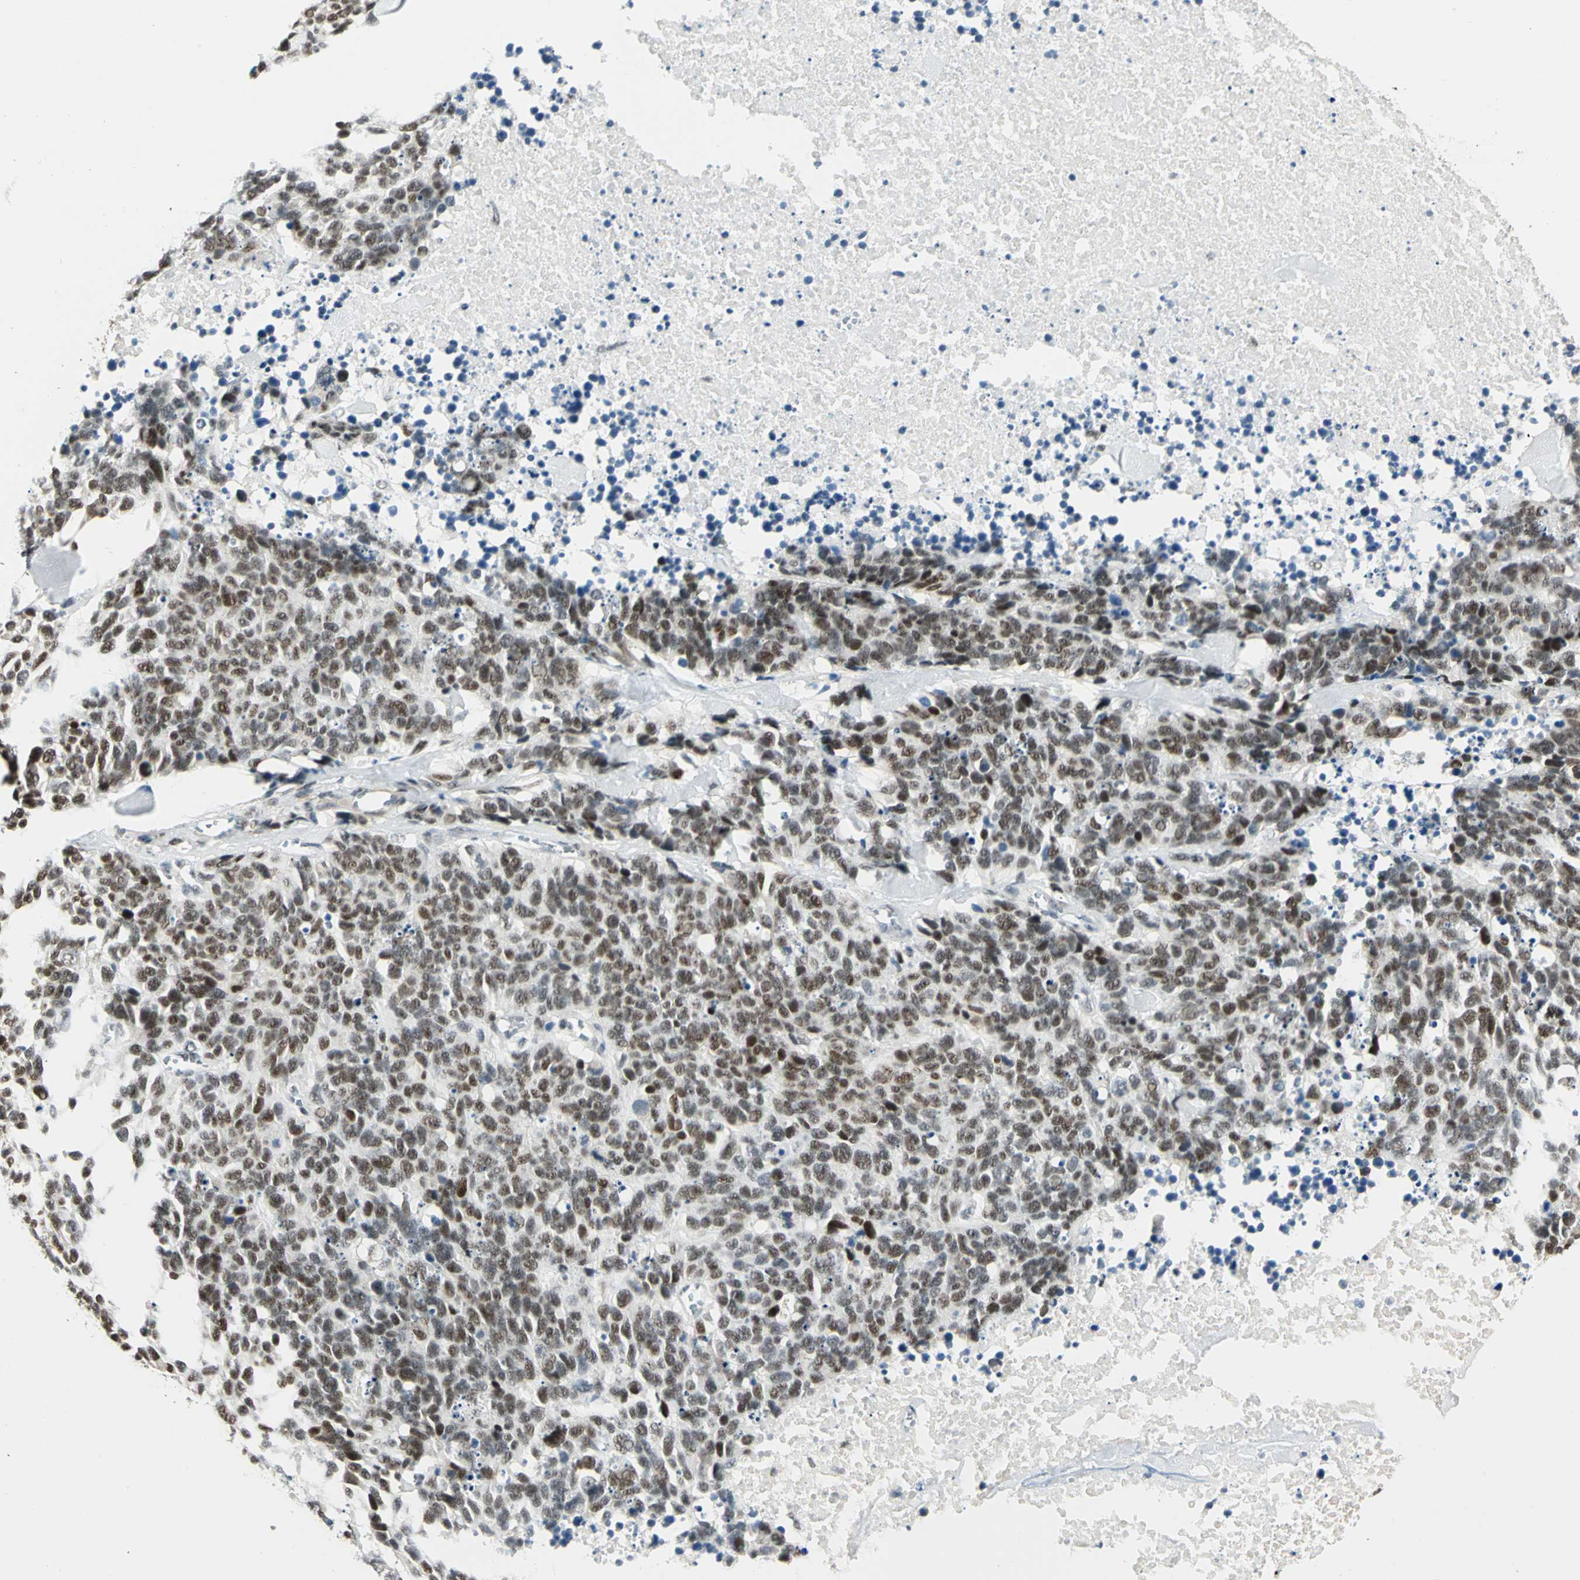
{"staining": {"intensity": "moderate", "quantity": ">75%", "location": "nuclear"}, "tissue": "lung cancer", "cell_type": "Tumor cells", "image_type": "cancer", "snomed": [{"axis": "morphology", "description": "Neoplasm, malignant, NOS"}, {"axis": "topography", "description": "Lung"}], "caption": "Immunohistochemical staining of human neoplasm (malignant) (lung) demonstrates medium levels of moderate nuclear protein positivity in approximately >75% of tumor cells.", "gene": "CCNT1", "patient": {"sex": "female", "age": 58}}